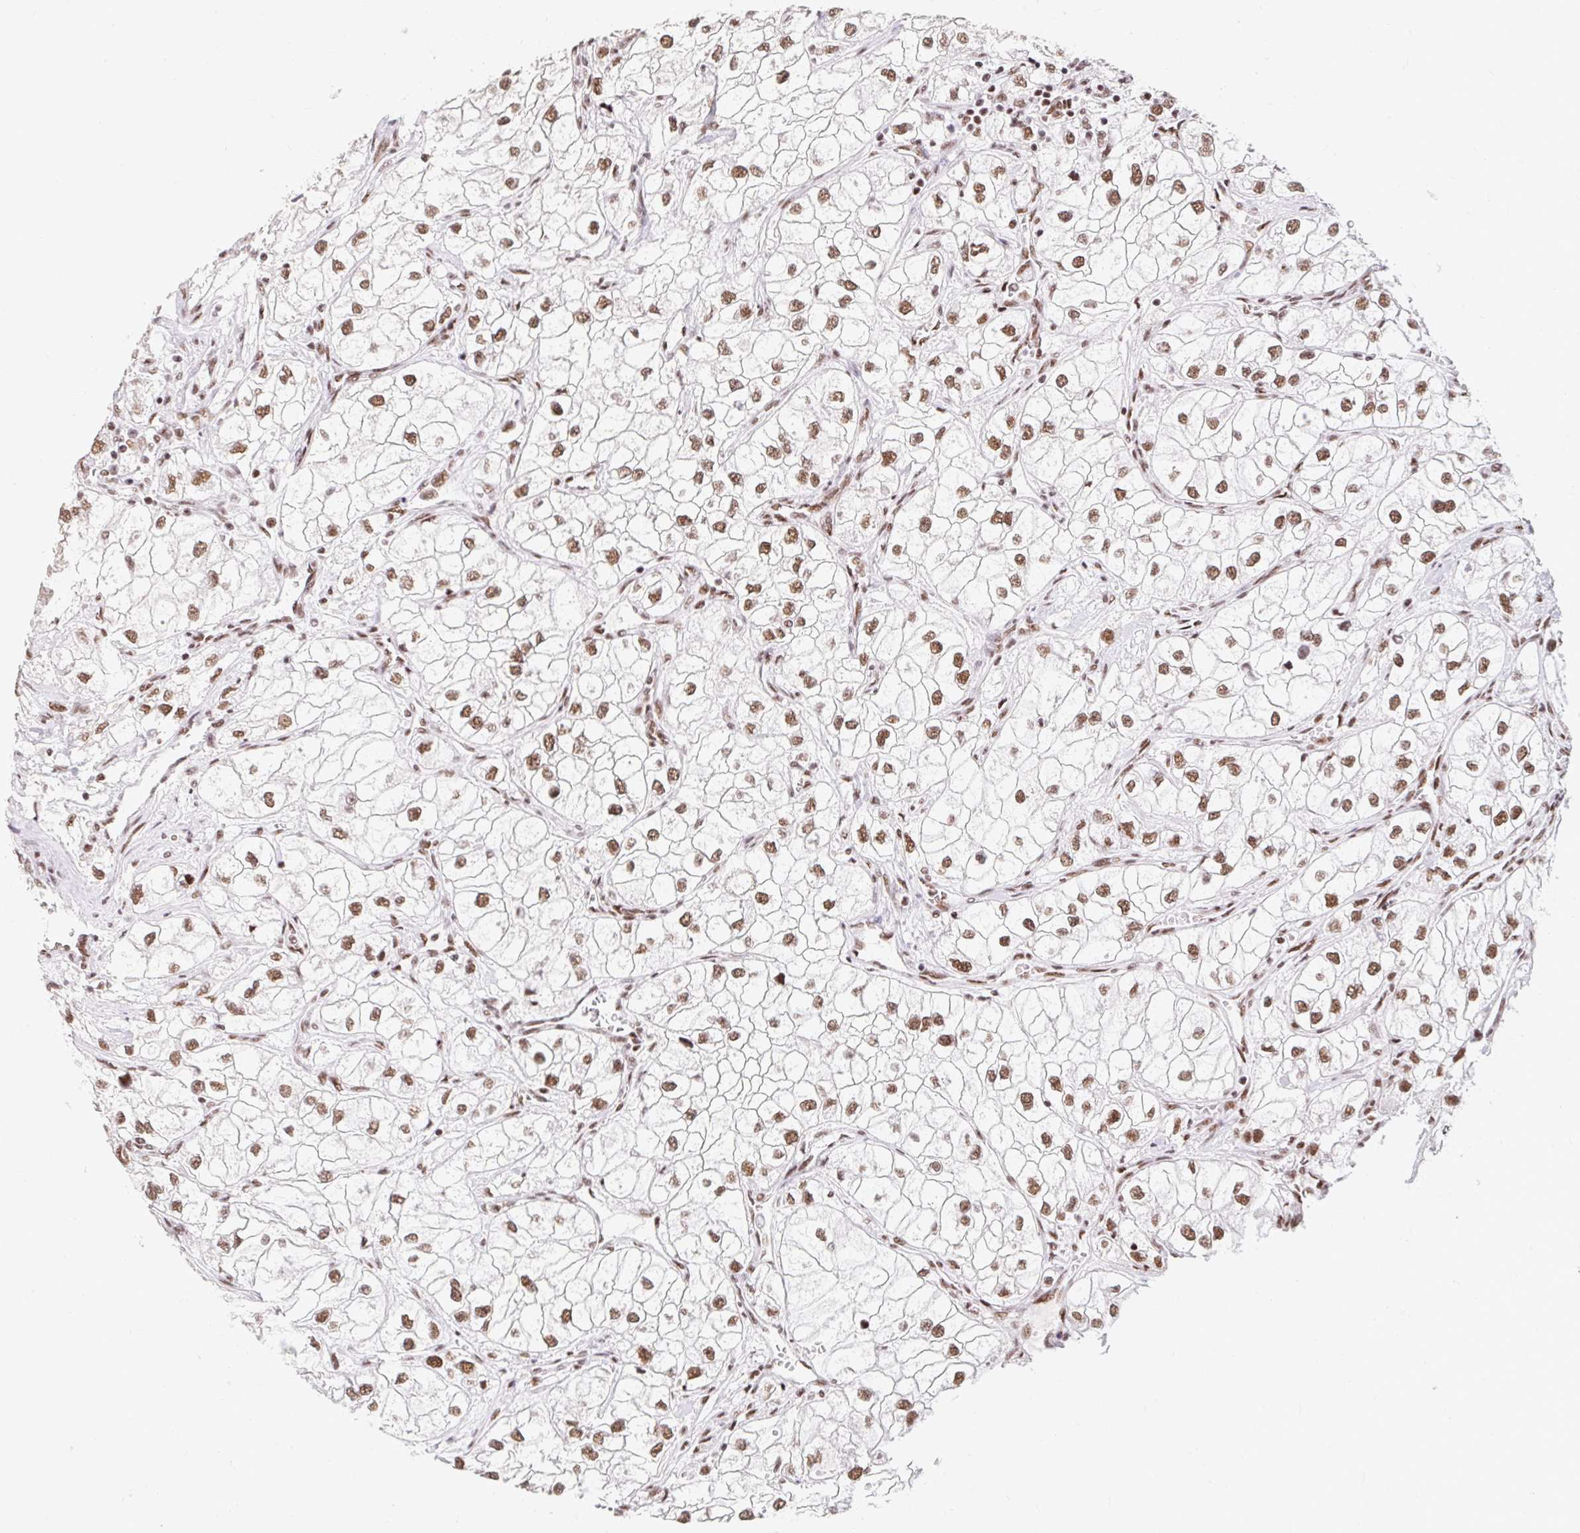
{"staining": {"intensity": "moderate", "quantity": ">75%", "location": "nuclear"}, "tissue": "renal cancer", "cell_type": "Tumor cells", "image_type": "cancer", "snomed": [{"axis": "morphology", "description": "Adenocarcinoma, NOS"}, {"axis": "topography", "description": "Kidney"}], "caption": "IHC (DAB (3,3'-diaminobenzidine)) staining of human renal cancer exhibits moderate nuclear protein positivity in approximately >75% of tumor cells.", "gene": "SRSF10", "patient": {"sex": "male", "age": 59}}